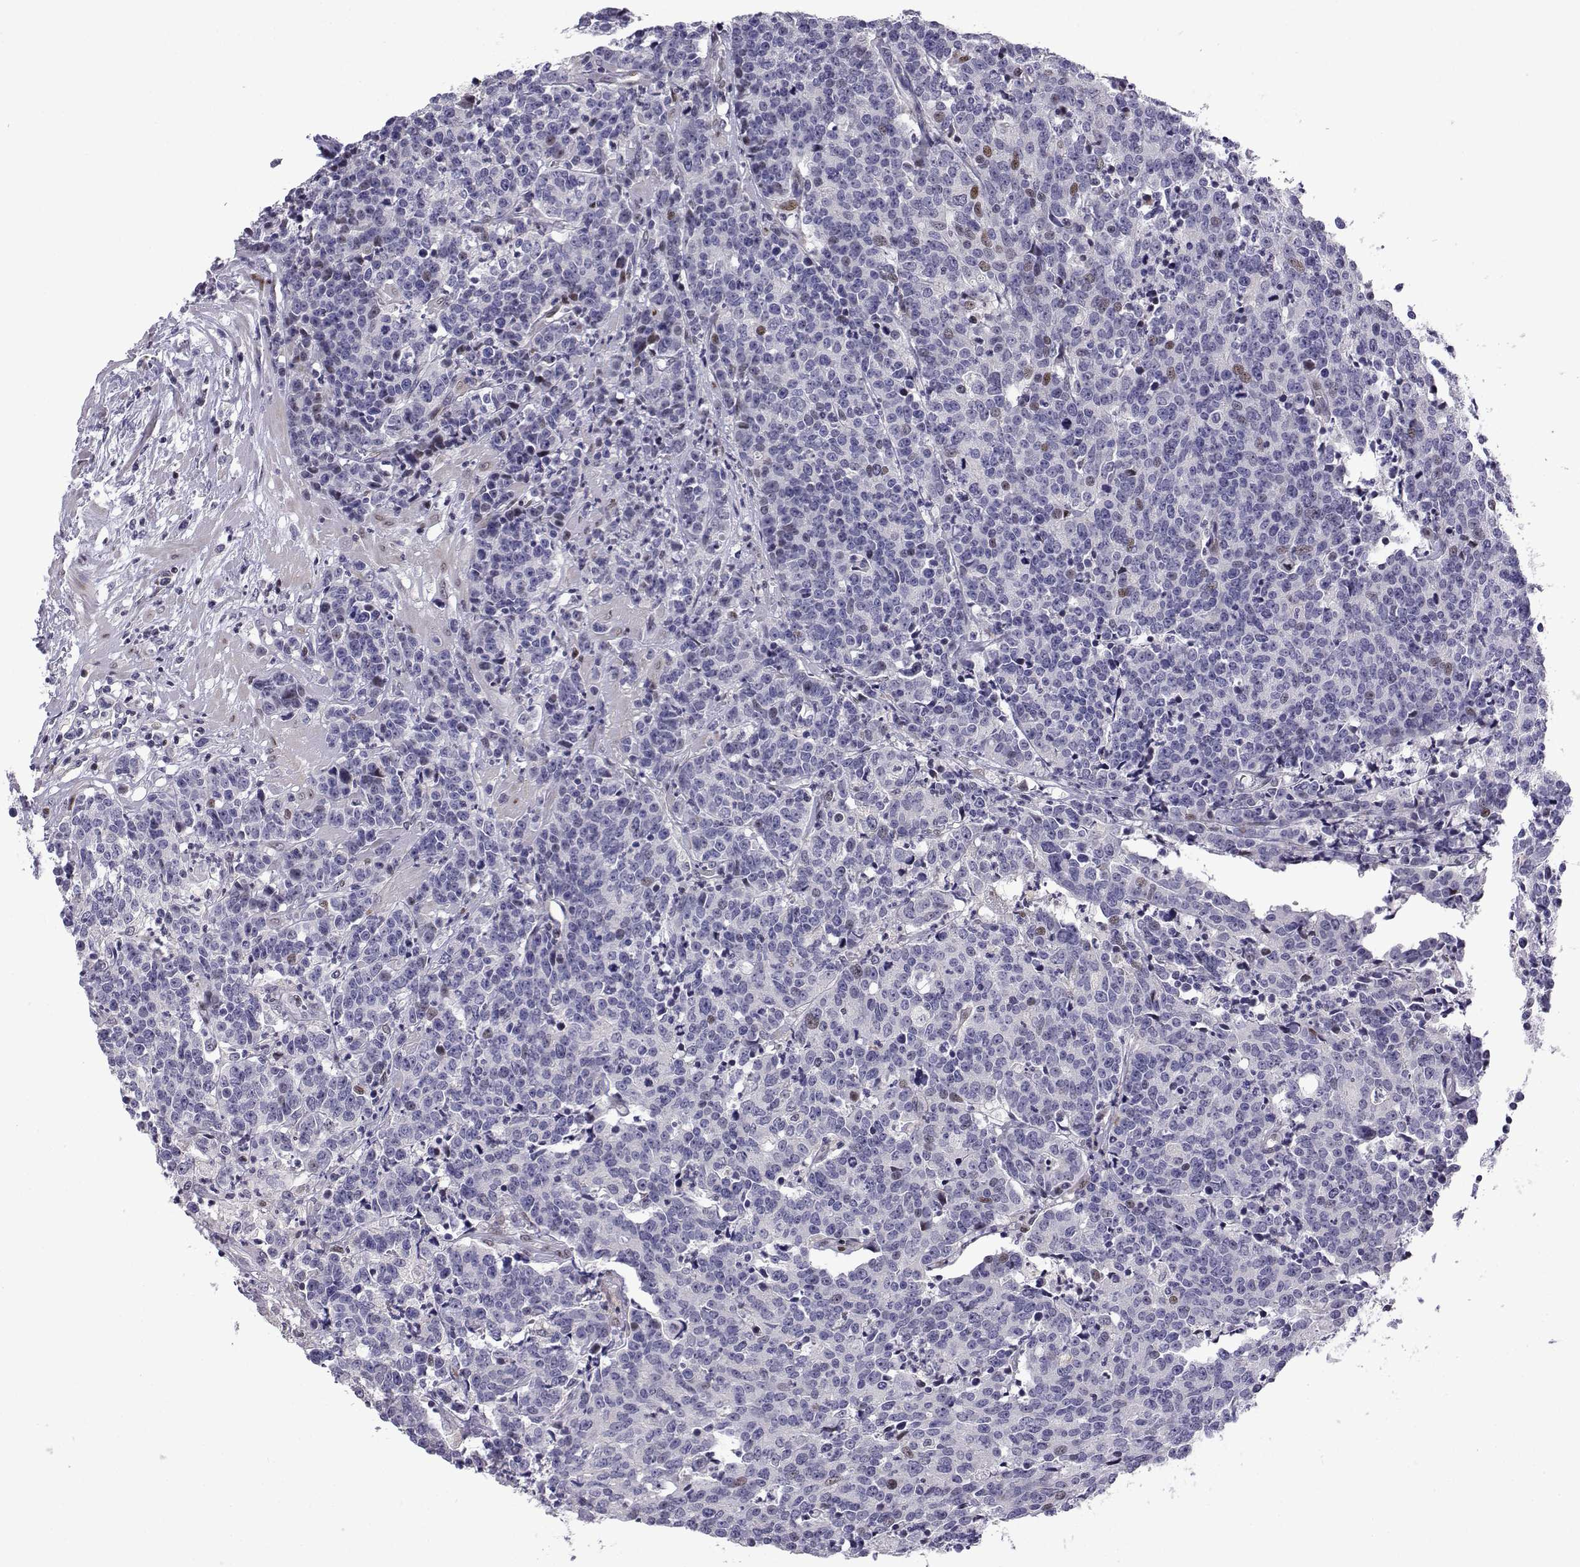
{"staining": {"intensity": "negative", "quantity": "none", "location": "none"}, "tissue": "prostate cancer", "cell_type": "Tumor cells", "image_type": "cancer", "snomed": [{"axis": "morphology", "description": "Adenocarcinoma, NOS"}, {"axis": "topography", "description": "Prostate"}], "caption": "A histopathology image of prostate cancer stained for a protein displays no brown staining in tumor cells.", "gene": "CFAP70", "patient": {"sex": "male", "age": 67}}